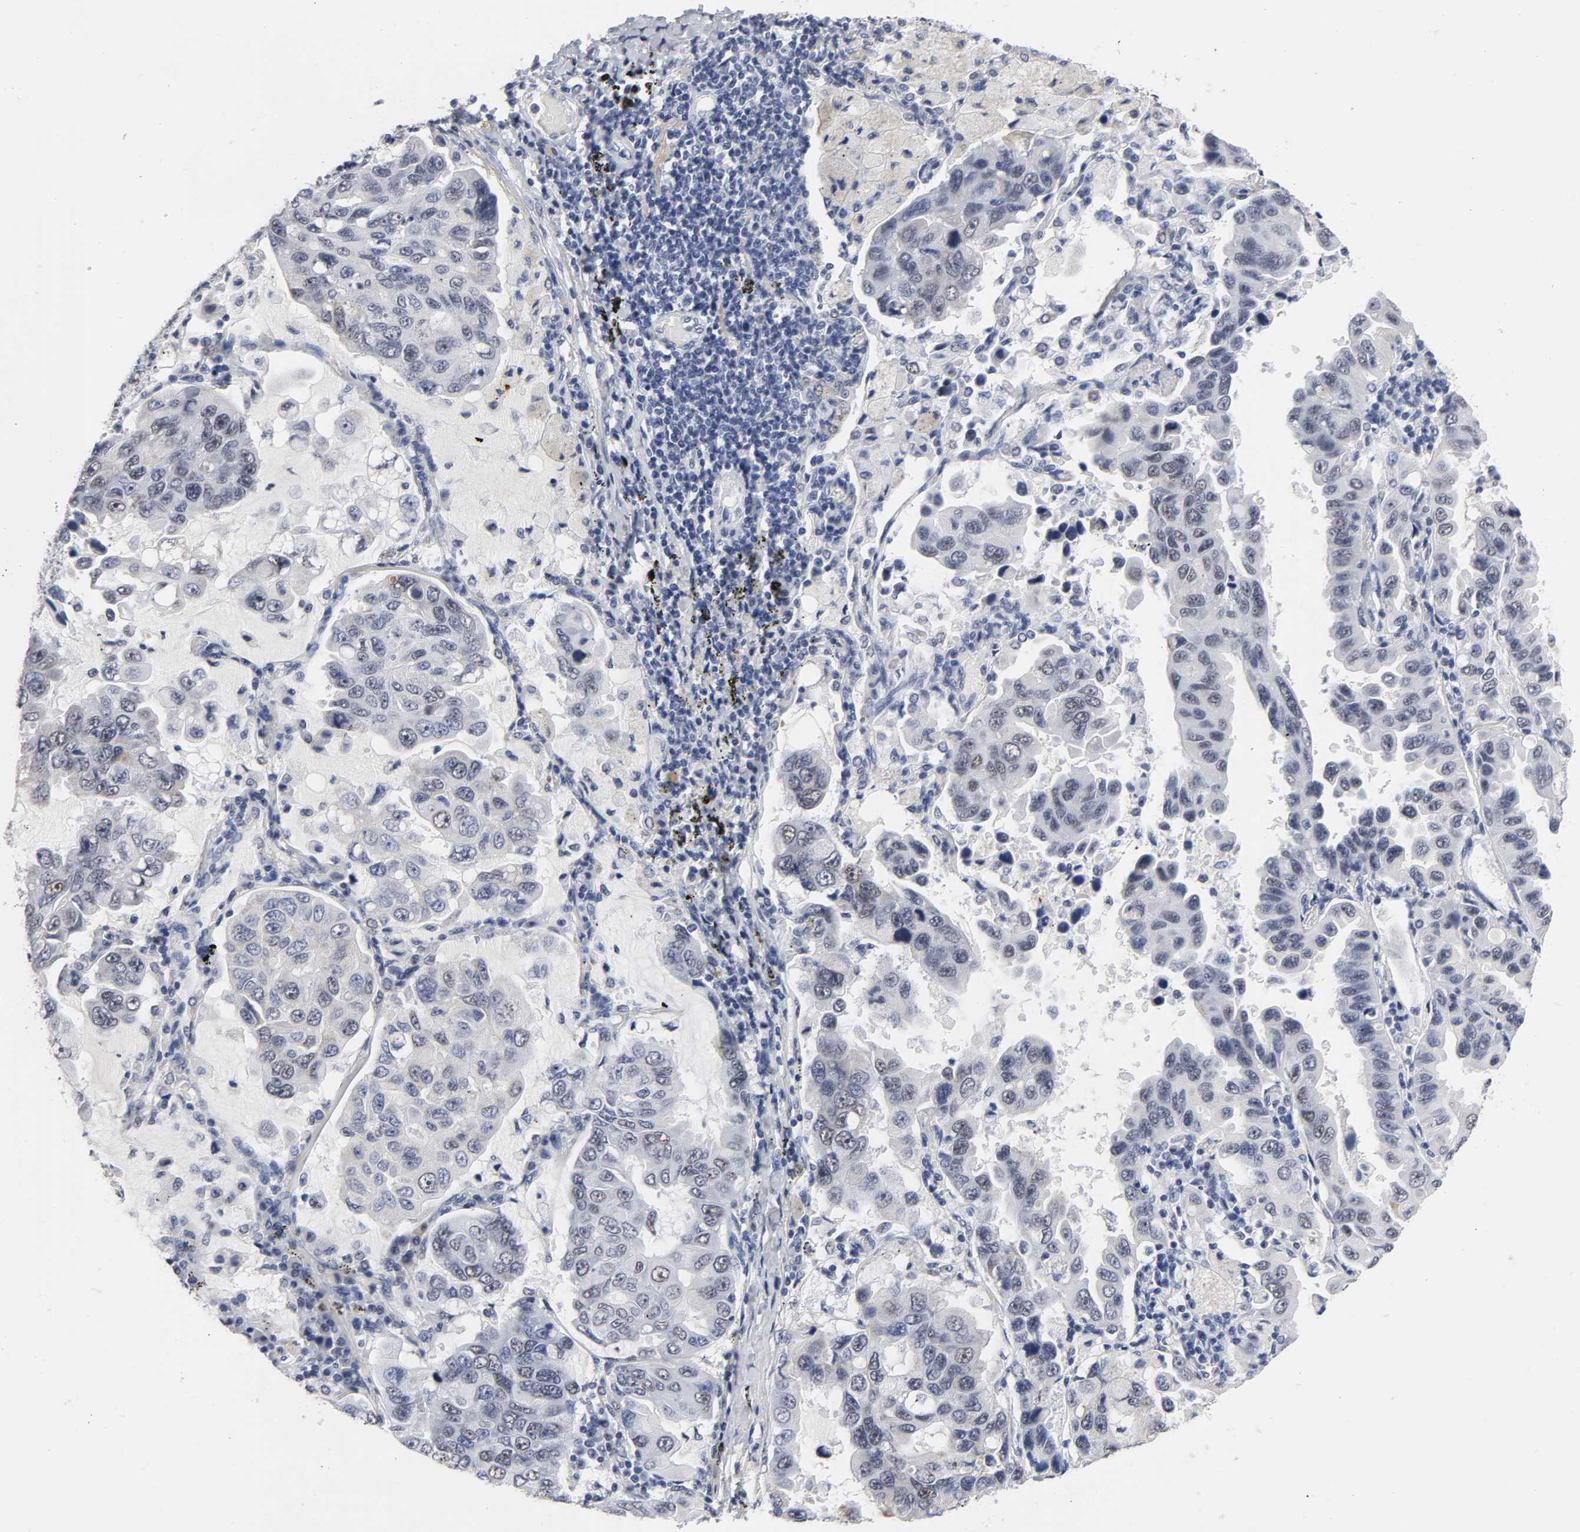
{"staining": {"intensity": "negative", "quantity": "none", "location": "none"}, "tissue": "lung cancer", "cell_type": "Tumor cells", "image_type": "cancer", "snomed": [{"axis": "morphology", "description": "Adenocarcinoma, NOS"}, {"axis": "topography", "description": "Lung"}], "caption": "Immunohistochemistry (IHC) histopathology image of neoplastic tissue: lung cancer stained with DAB reveals no significant protein staining in tumor cells.", "gene": "GRHL2", "patient": {"sex": "male", "age": 64}}